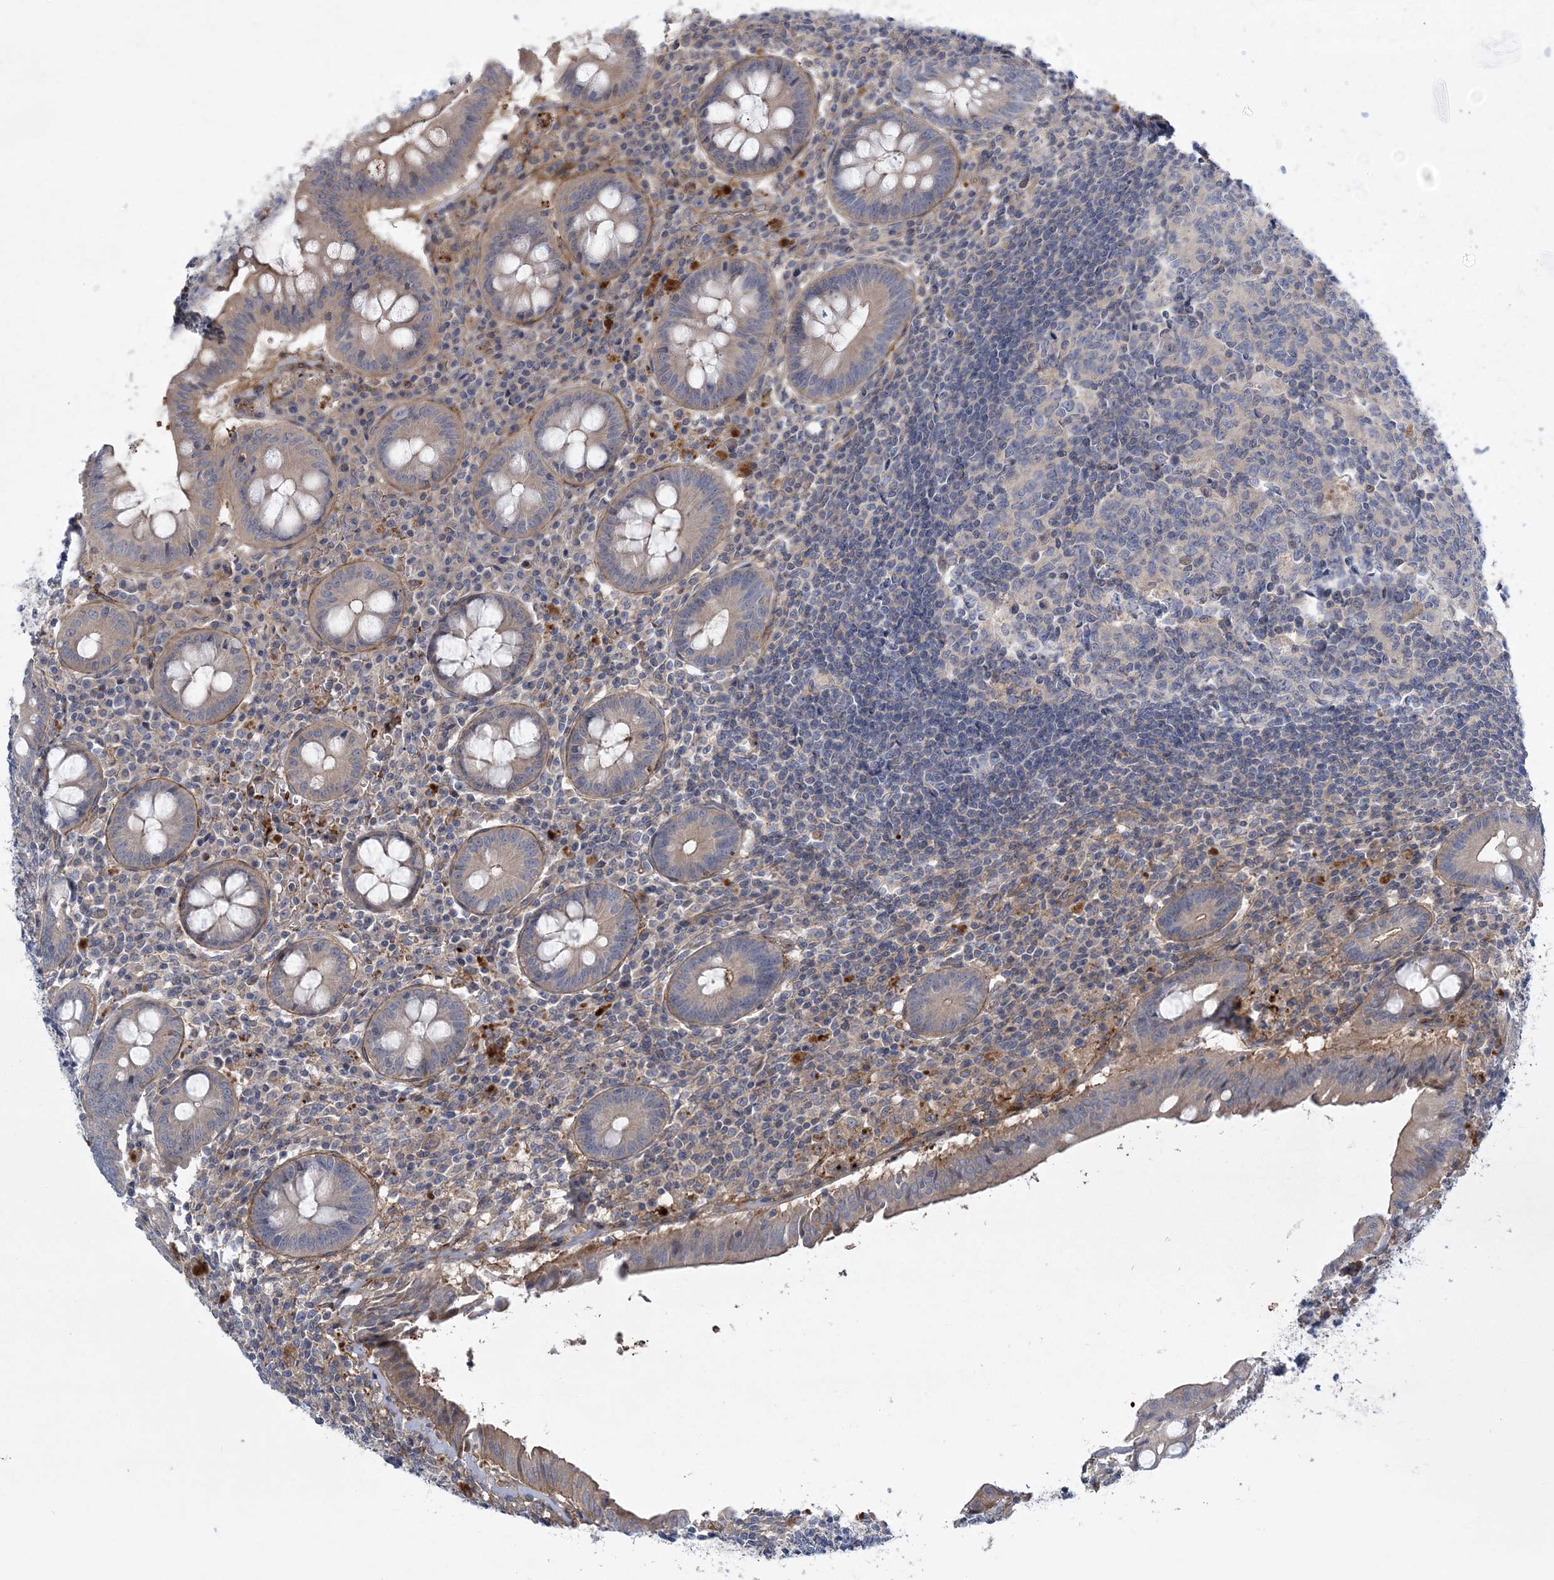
{"staining": {"intensity": "weak", "quantity": "25%-75%", "location": "cytoplasmic/membranous"}, "tissue": "appendix", "cell_type": "Glandular cells", "image_type": "normal", "snomed": [{"axis": "morphology", "description": "Normal tissue, NOS"}, {"axis": "topography", "description": "Appendix"}], "caption": "Human appendix stained with a brown dye reveals weak cytoplasmic/membranous positive expression in about 25%-75% of glandular cells.", "gene": "CALN1", "patient": {"sex": "female", "age": 54}}